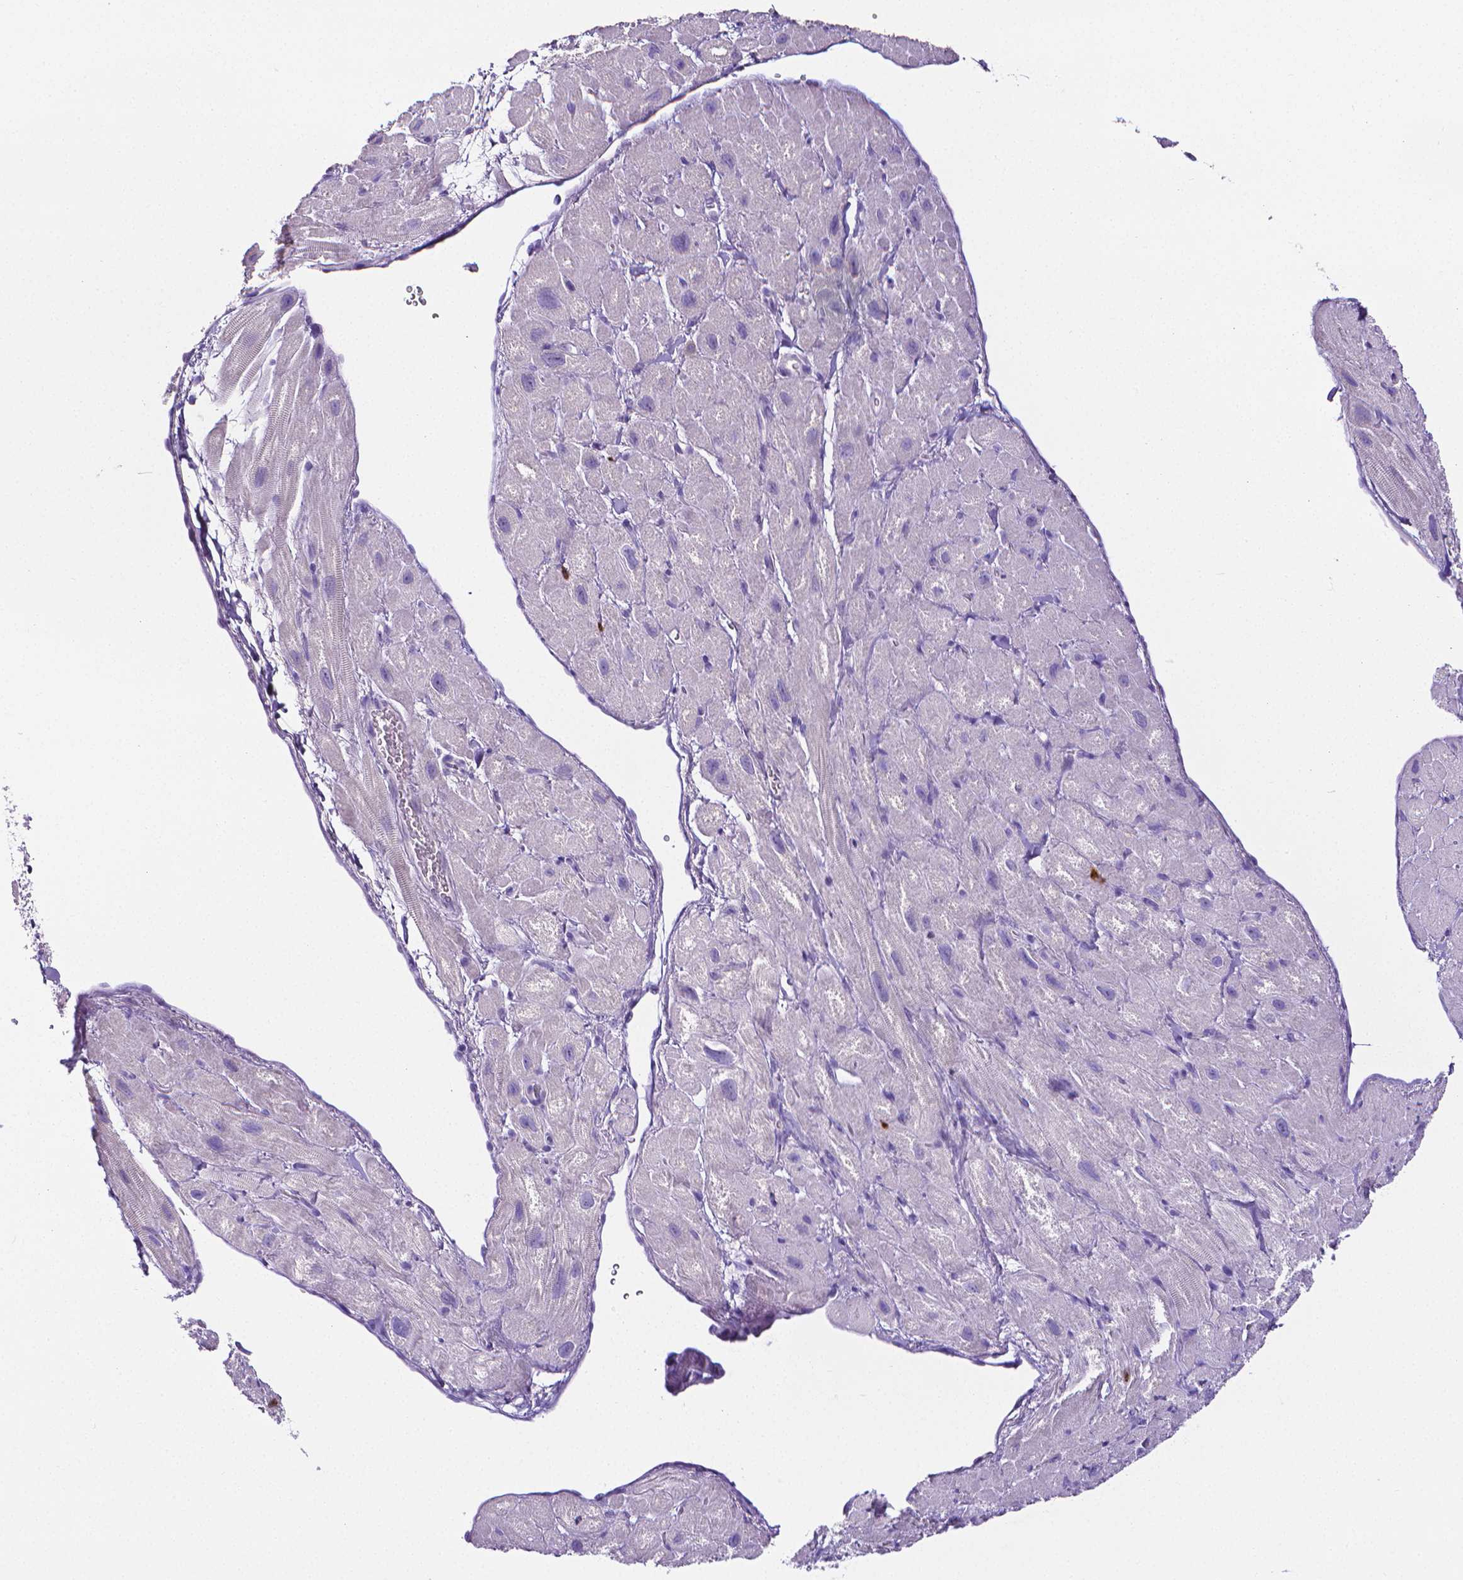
{"staining": {"intensity": "negative", "quantity": "none", "location": "none"}, "tissue": "heart muscle", "cell_type": "Cardiomyocytes", "image_type": "normal", "snomed": [{"axis": "morphology", "description": "Normal tissue, NOS"}, {"axis": "topography", "description": "Heart"}], "caption": "A high-resolution photomicrograph shows immunohistochemistry staining of benign heart muscle, which shows no significant expression in cardiomyocytes.", "gene": "MMP9", "patient": {"sex": "female", "age": 62}}